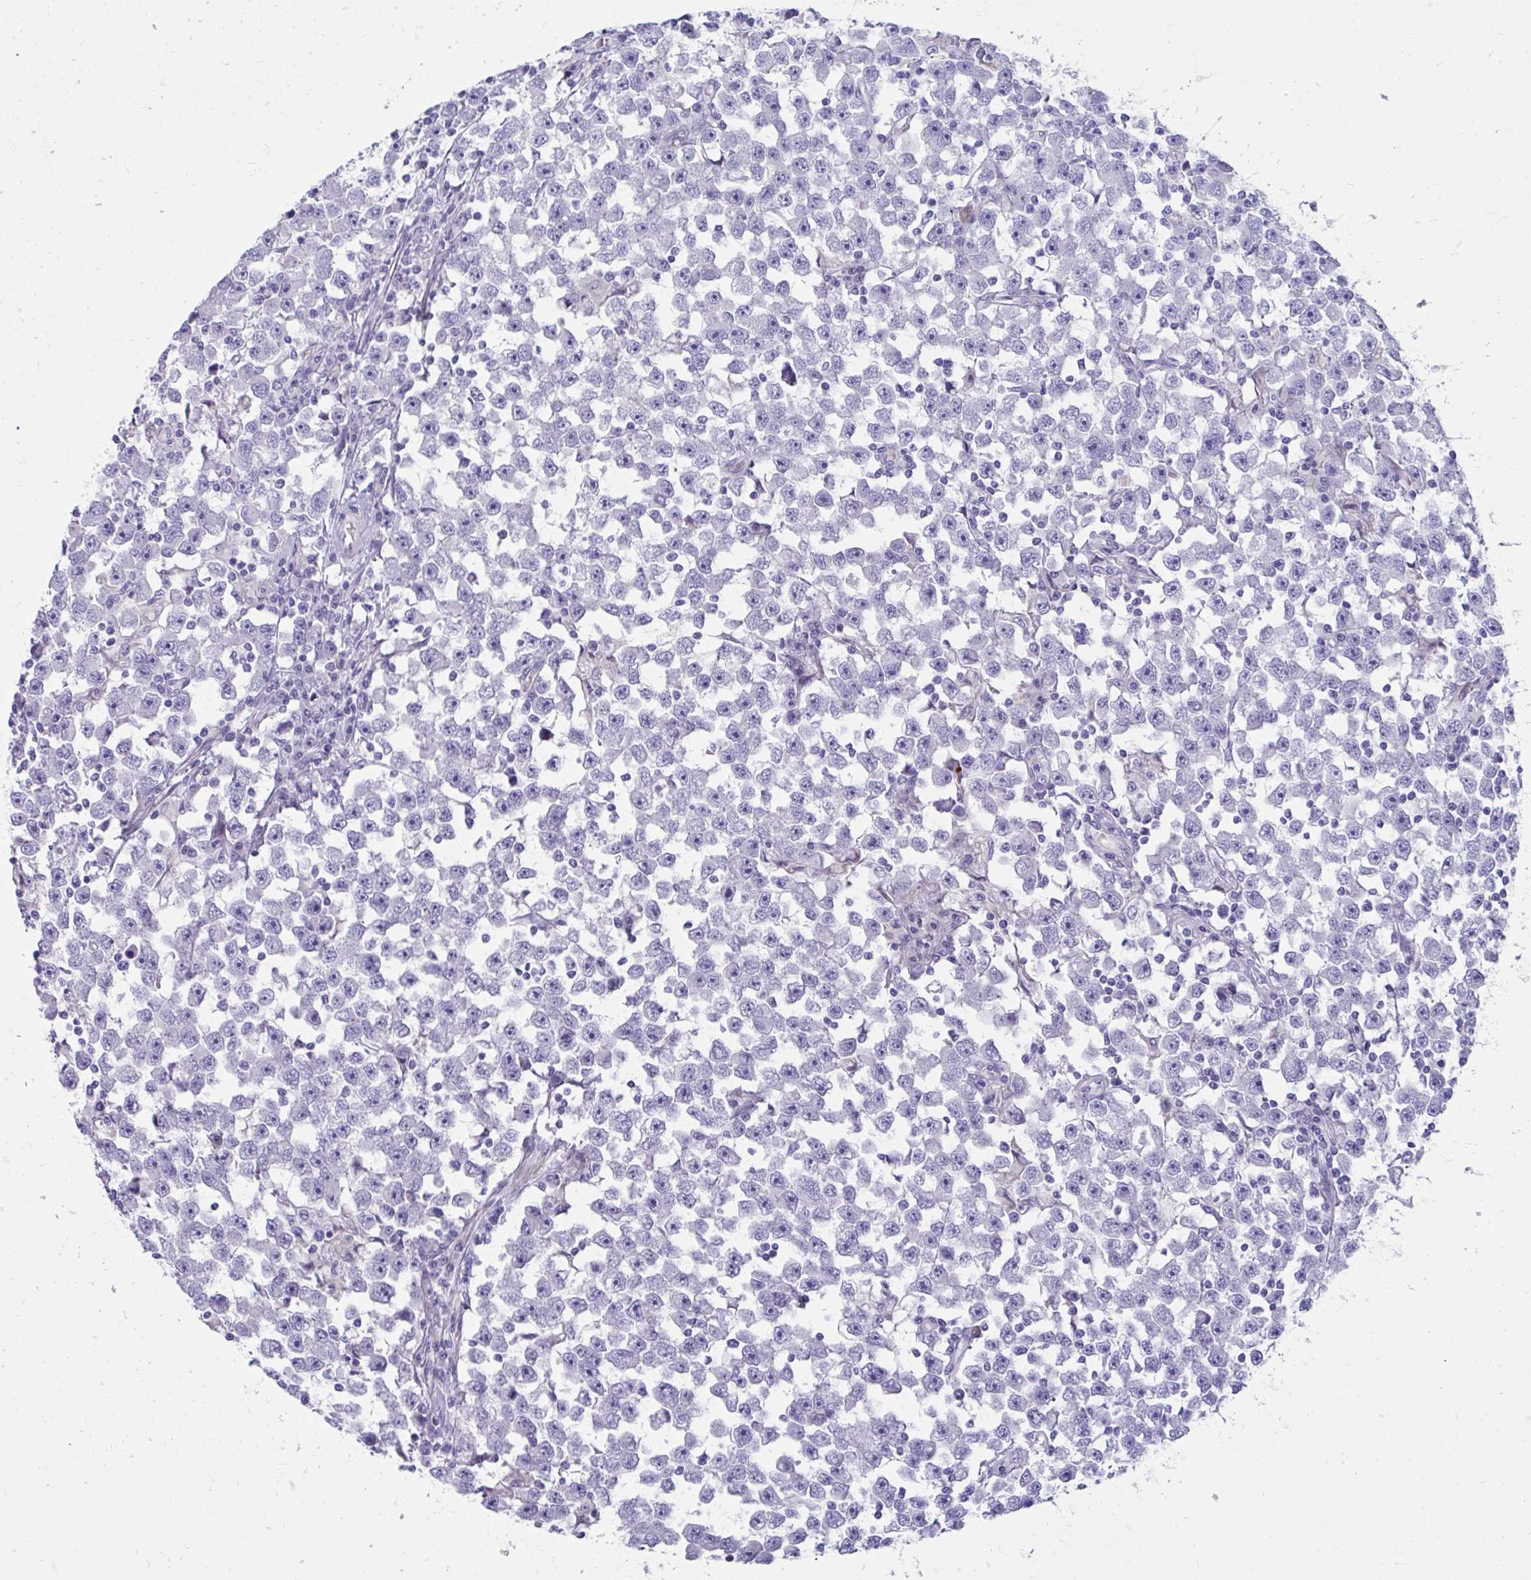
{"staining": {"intensity": "negative", "quantity": "none", "location": "none"}, "tissue": "testis cancer", "cell_type": "Tumor cells", "image_type": "cancer", "snomed": [{"axis": "morphology", "description": "Seminoma, NOS"}, {"axis": "topography", "description": "Testis"}], "caption": "The image exhibits no significant expression in tumor cells of testis cancer.", "gene": "ISL1", "patient": {"sex": "male", "age": 33}}